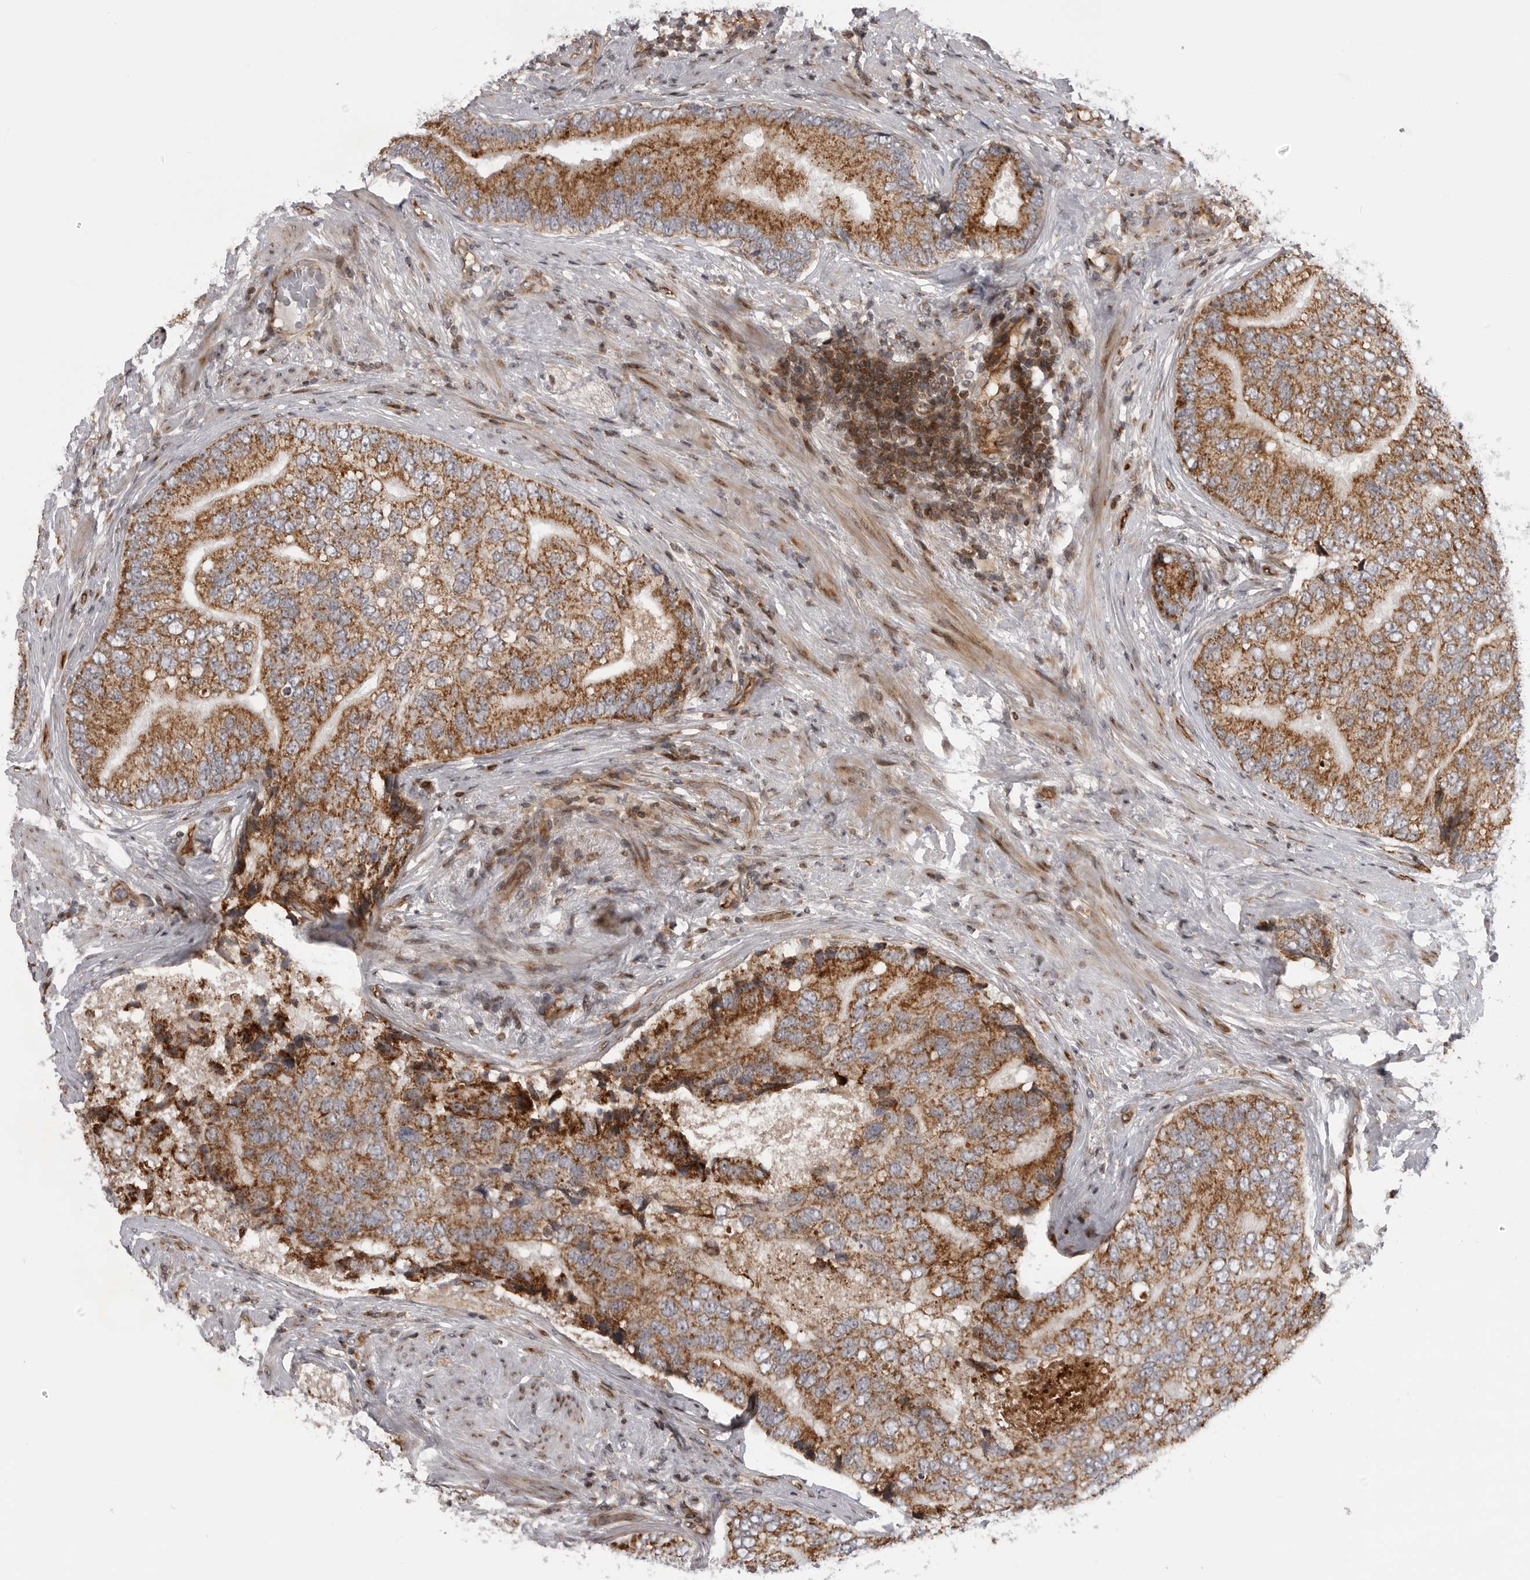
{"staining": {"intensity": "strong", "quantity": ">75%", "location": "cytoplasmic/membranous"}, "tissue": "prostate cancer", "cell_type": "Tumor cells", "image_type": "cancer", "snomed": [{"axis": "morphology", "description": "Adenocarcinoma, High grade"}, {"axis": "topography", "description": "Prostate"}], "caption": "Strong cytoplasmic/membranous staining is appreciated in approximately >75% of tumor cells in prostate cancer.", "gene": "ABL1", "patient": {"sex": "male", "age": 70}}